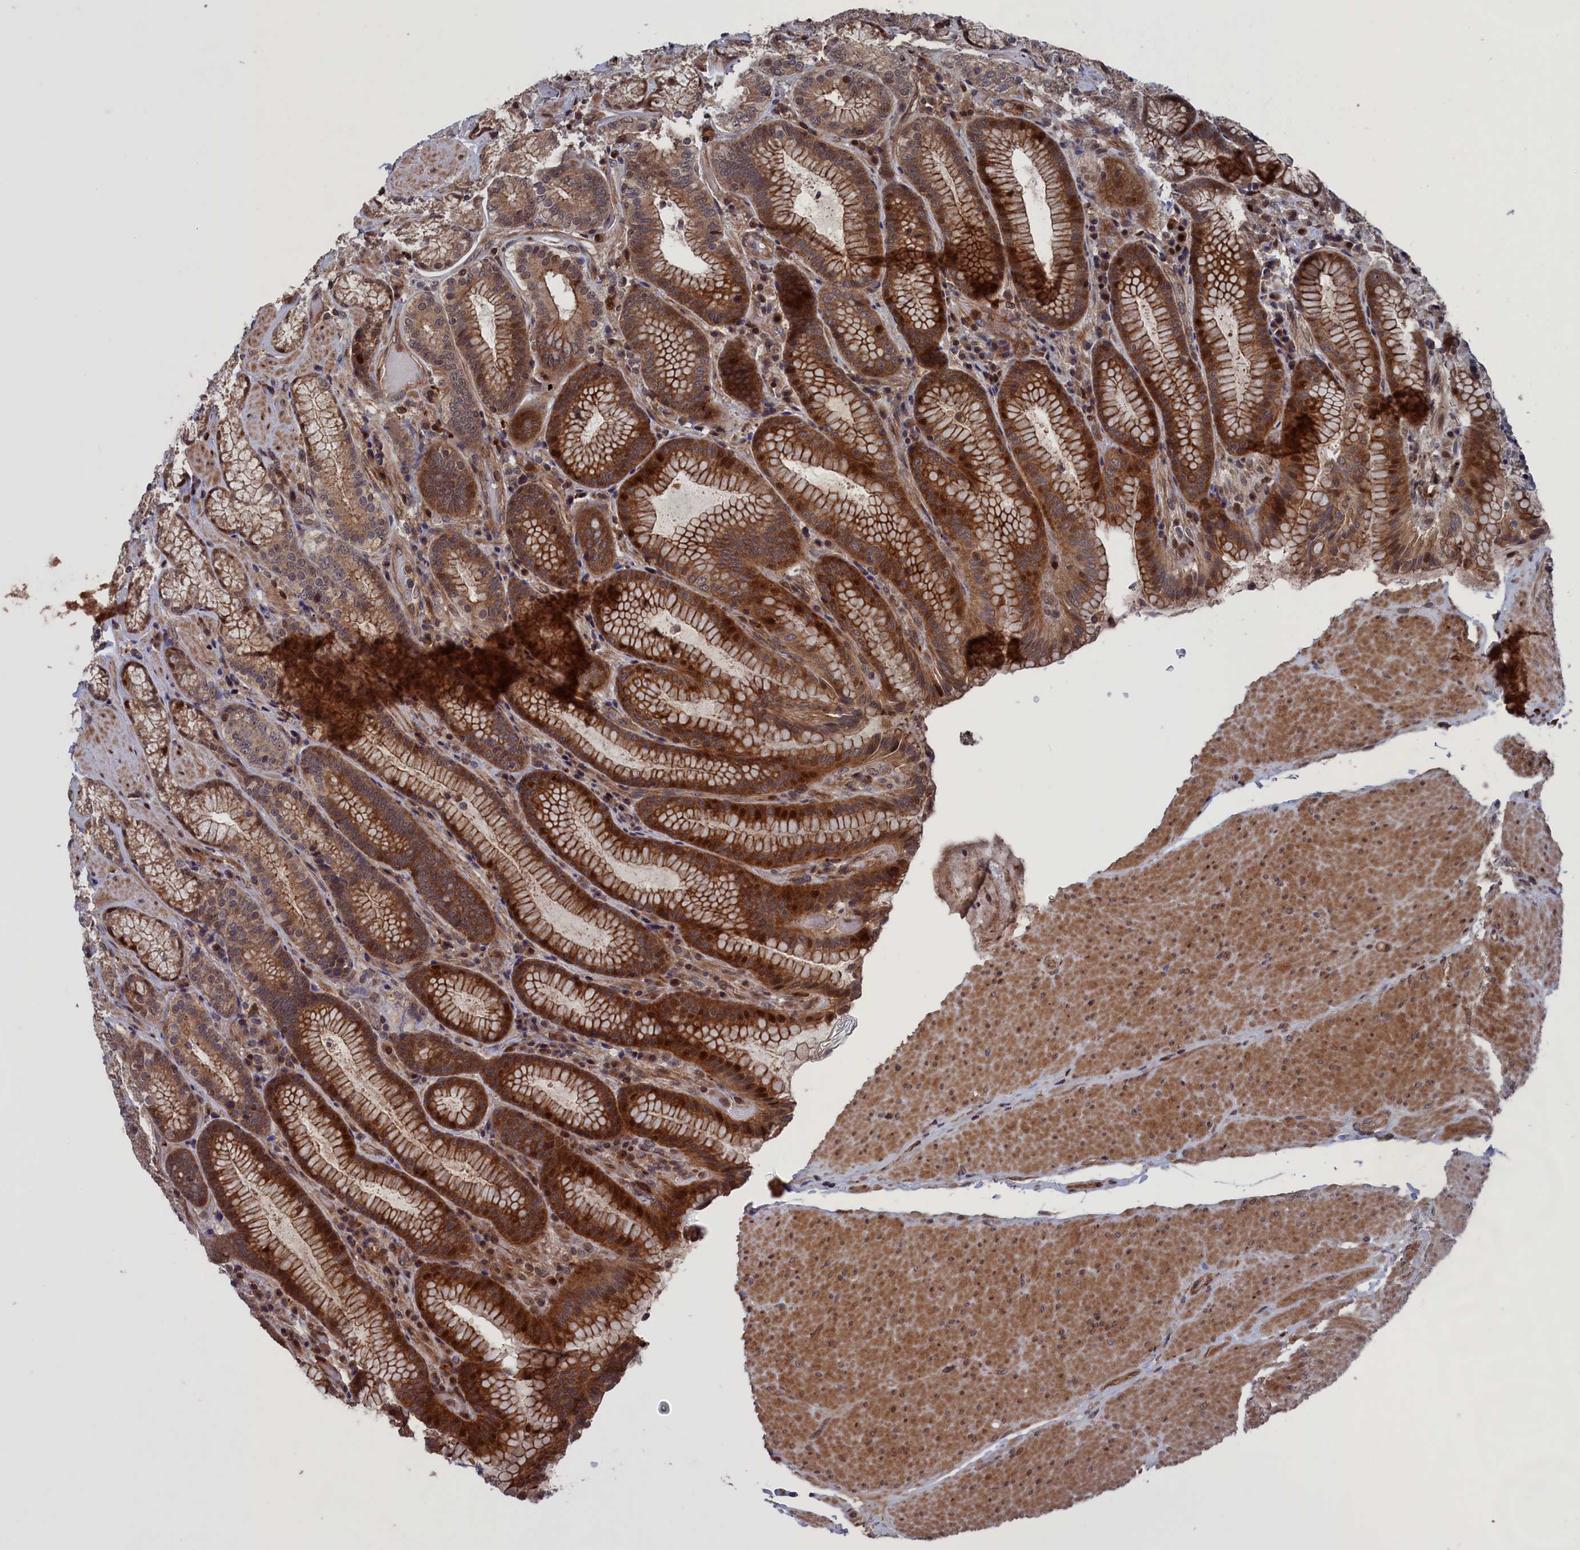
{"staining": {"intensity": "moderate", "quantity": "25%-75%", "location": "cytoplasmic/membranous,nuclear"}, "tissue": "stomach", "cell_type": "Glandular cells", "image_type": "normal", "snomed": [{"axis": "morphology", "description": "Normal tissue, NOS"}, {"axis": "topography", "description": "Stomach, upper"}, {"axis": "topography", "description": "Stomach, lower"}], "caption": "Approximately 25%-75% of glandular cells in unremarkable stomach exhibit moderate cytoplasmic/membranous,nuclear protein staining as visualized by brown immunohistochemical staining.", "gene": "PLA2G15", "patient": {"sex": "female", "age": 76}}